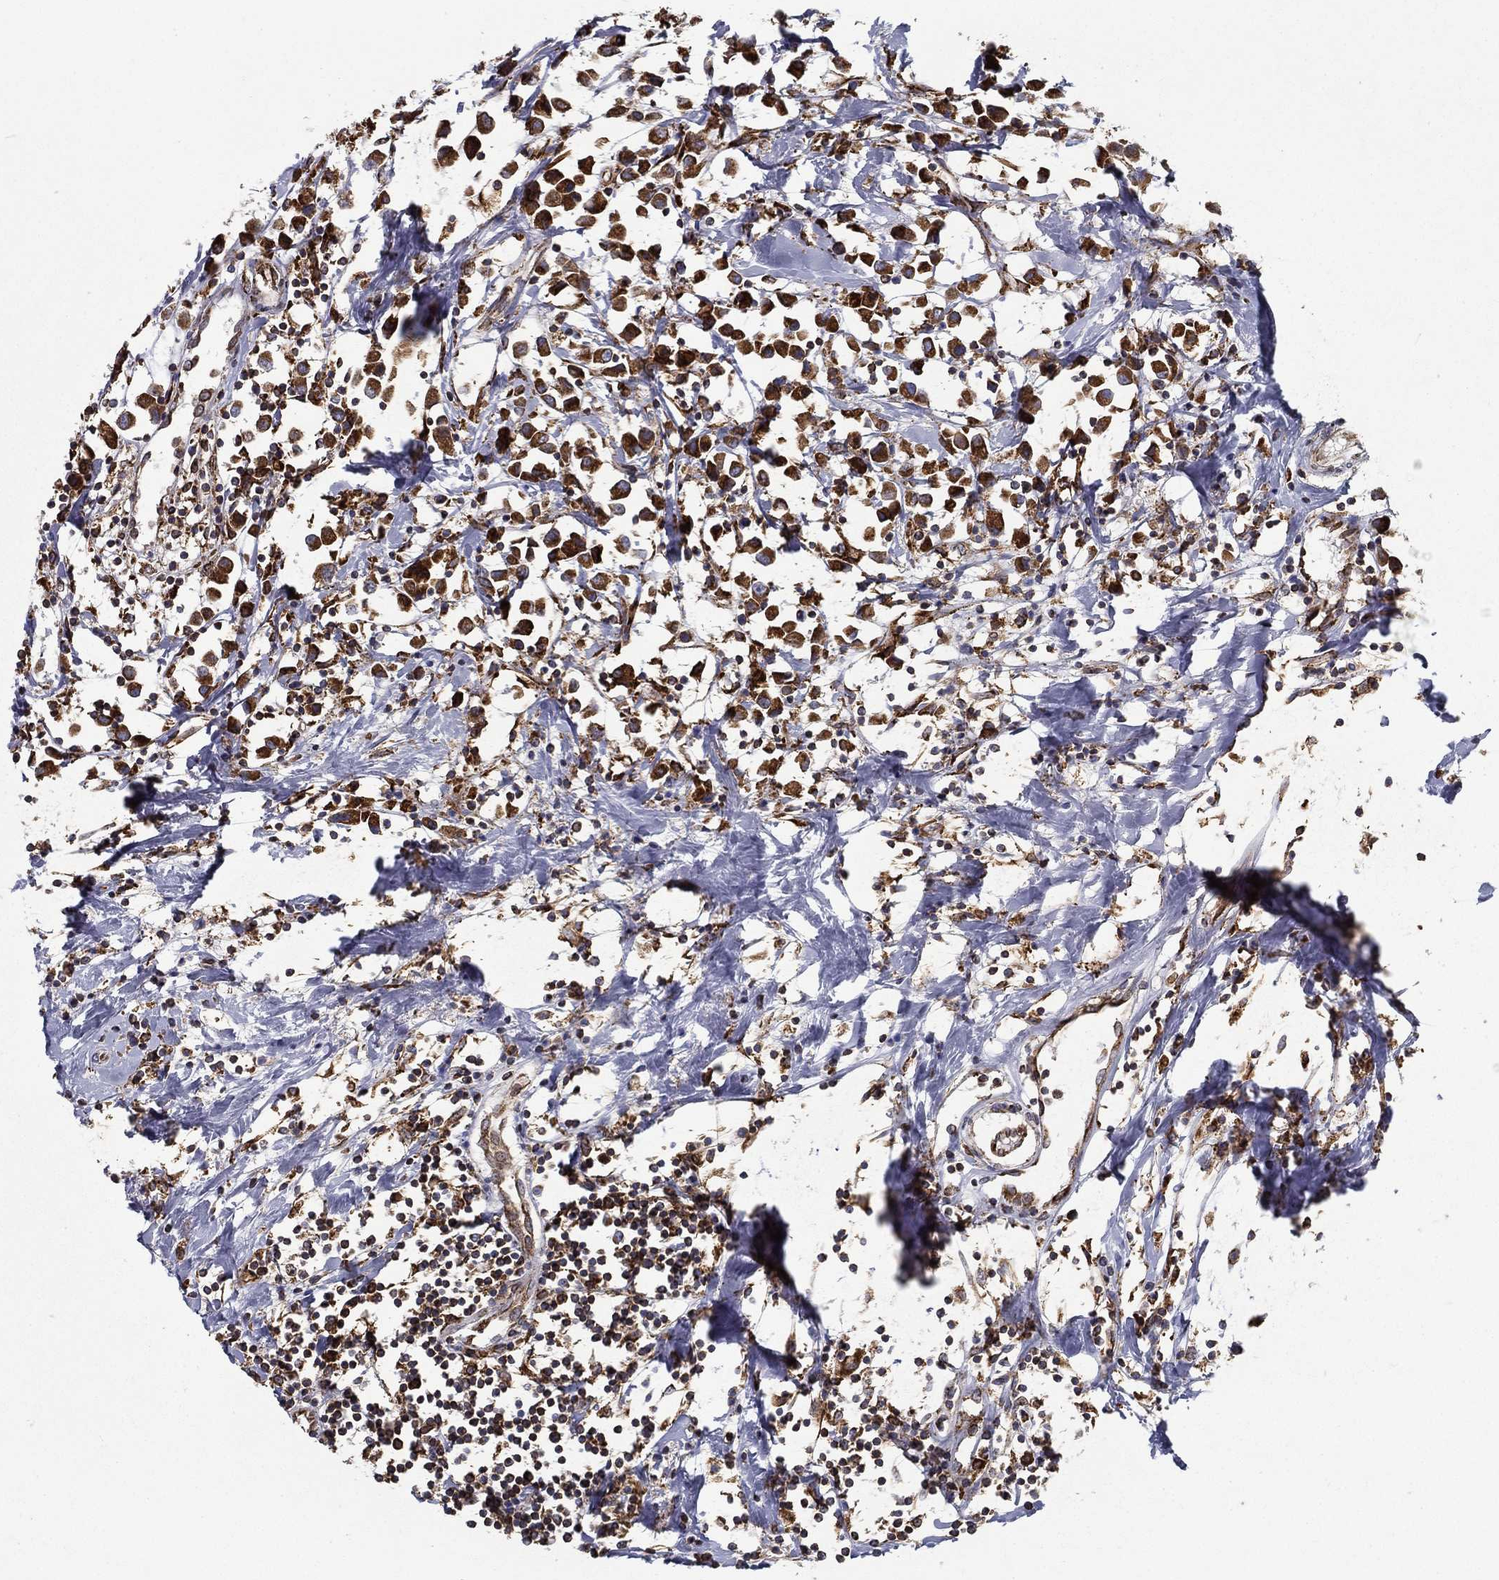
{"staining": {"intensity": "strong", "quantity": ">75%", "location": "cytoplasmic/membranous"}, "tissue": "breast cancer", "cell_type": "Tumor cells", "image_type": "cancer", "snomed": [{"axis": "morphology", "description": "Duct carcinoma"}, {"axis": "topography", "description": "Breast"}], "caption": "This image exhibits immunohistochemistry staining of invasive ductal carcinoma (breast), with high strong cytoplasmic/membranous positivity in approximately >75% of tumor cells.", "gene": "MT-CYB", "patient": {"sex": "female", "age": 61}}